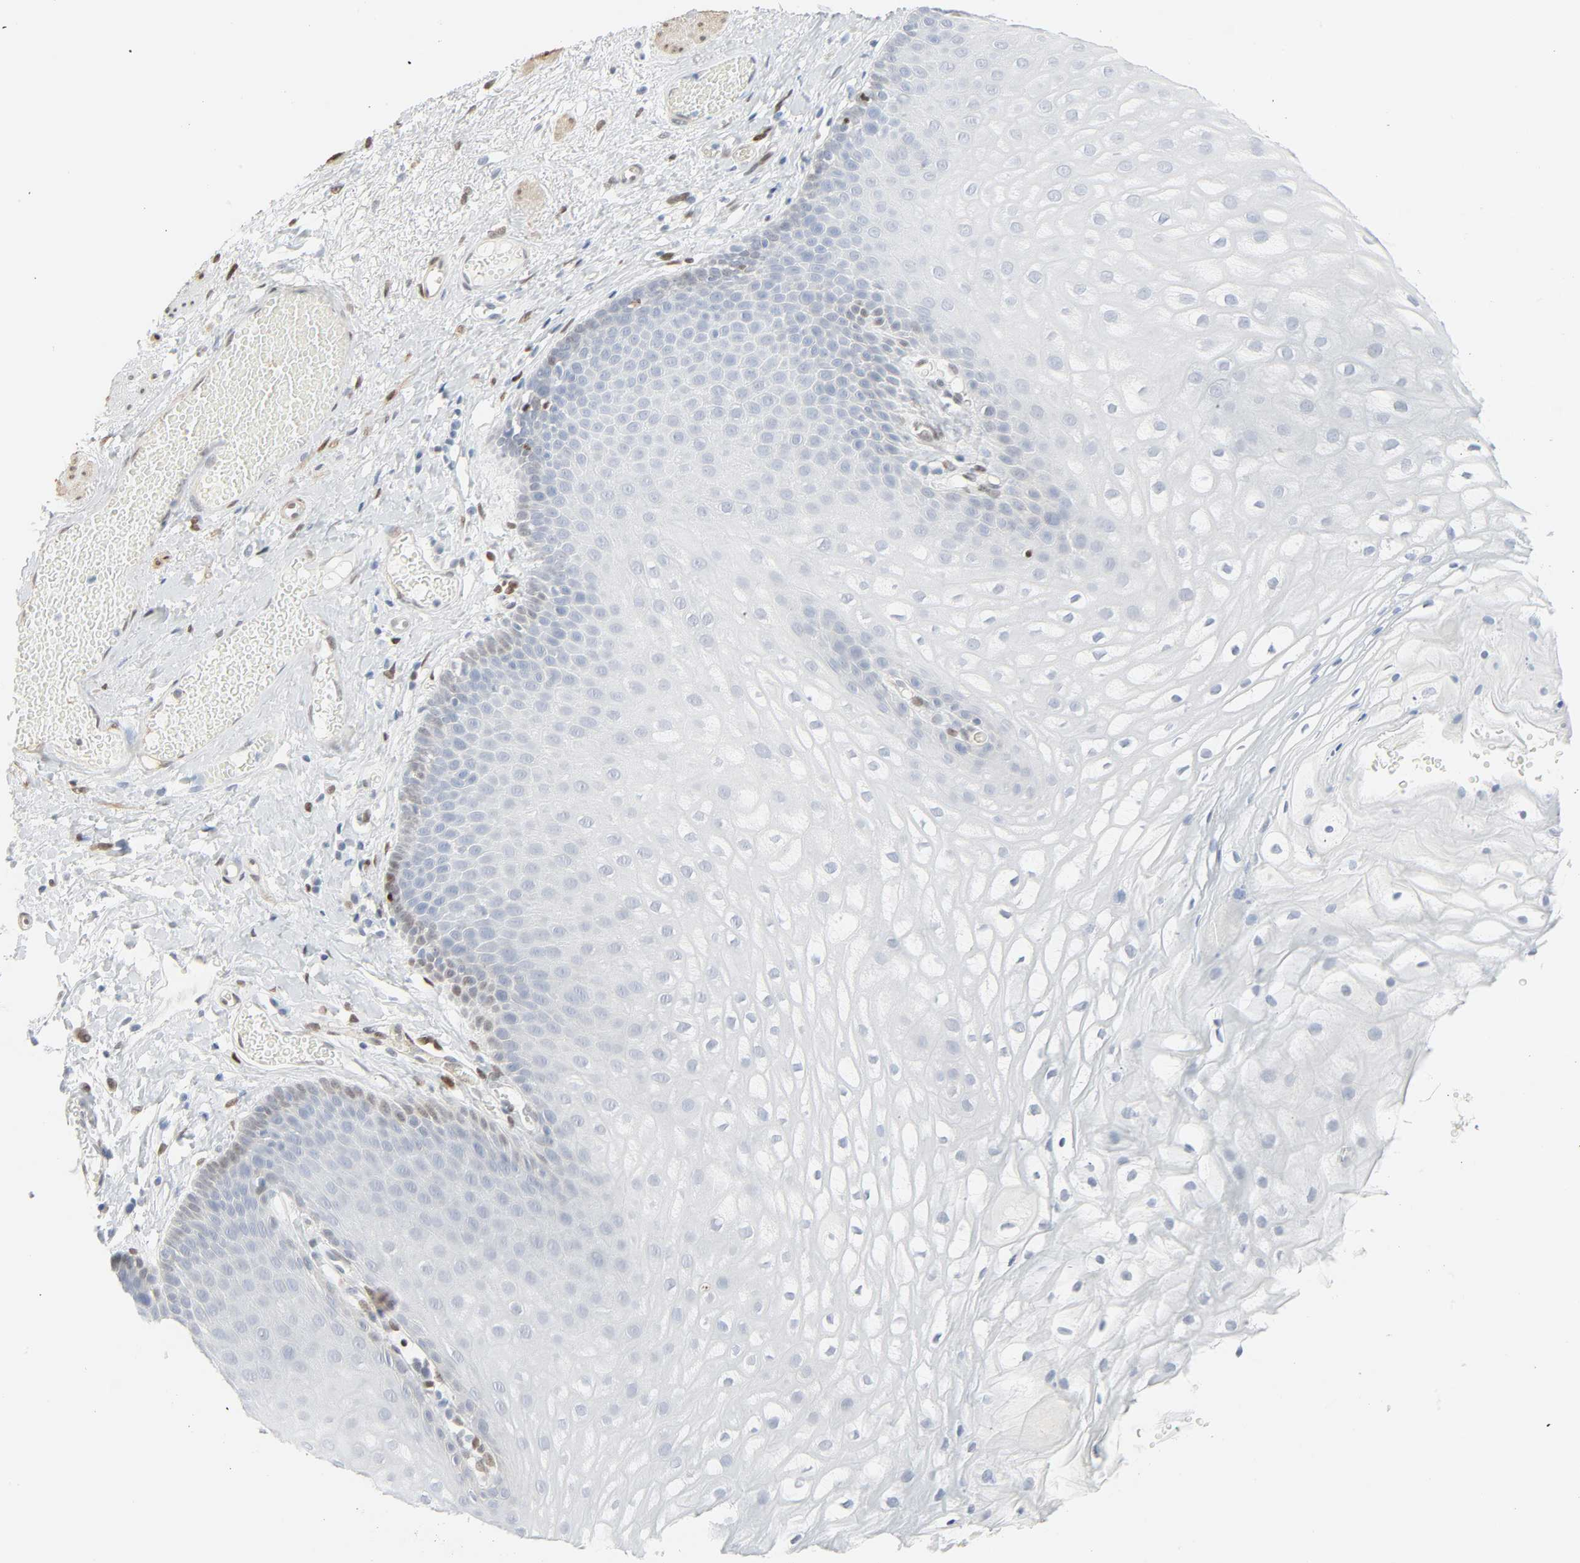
{"staining": {"intensity": "negative", "quantity": "none", "location": "none"}, "tissue": "skin", "cell_type": "Epidermal cells", "image_type": "normal", "snomed": [{"axis": "morphology", "description": "Normal tissue, NOS"}, {"axis": "morphology", "description": "Hemorrhoids"}, {"axis": "morphology", "description": "Inflammation, NOS"}, {"axis": "topography", "description": "Anal"}], "caption": "Protein analysis of unremarkable skin exhibits no significant positivity in epidermal cells.", "gene": "ZBTB16", "patient": {"sex": "male", "age": 60}}